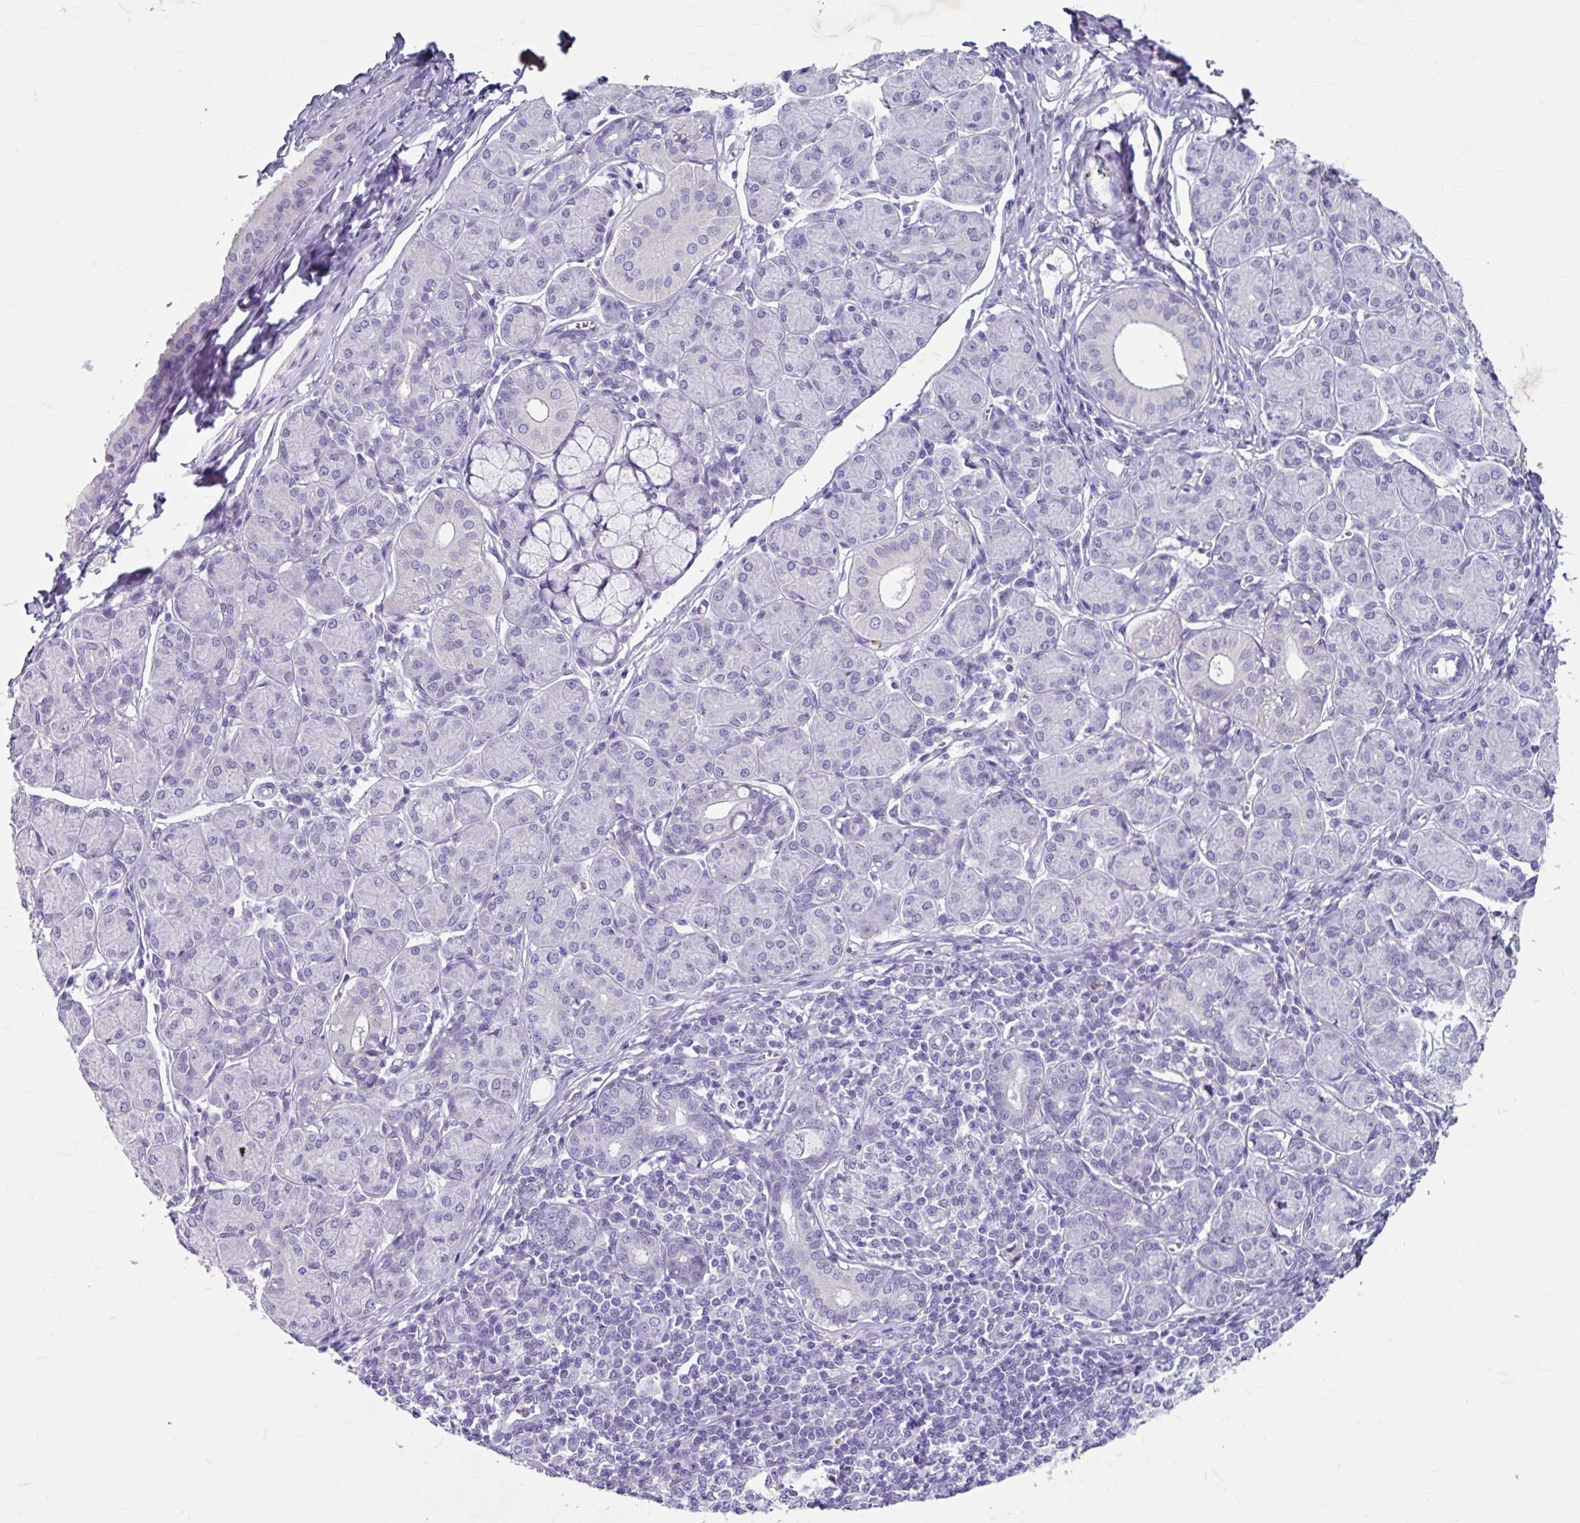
{"staining": {"intensity": "negative", "quantity": "none", "location": "none"}, "tissue": "salivary gland", "cell_type": "Glandular cells", "image_type": "normal", "snomed": [{"axis": "morphology", "description": "Normal tissue, NOS"}, {"axis": "morphology", "description": "Inflammation, NOS"}, {"axis": "topography", "description": "Lymph node"}, {"axis": "topography", "description": "Salivary gland"}], "caption": "IHC histopathology image of normal salivary gland: human salivary gland stained with DAB (3,3'-diaminobenzidine) reveals no significant protein positivity in glandular cells.", "gene": "ANKRD1", "patient": {"sex": "male", "age": 3}}